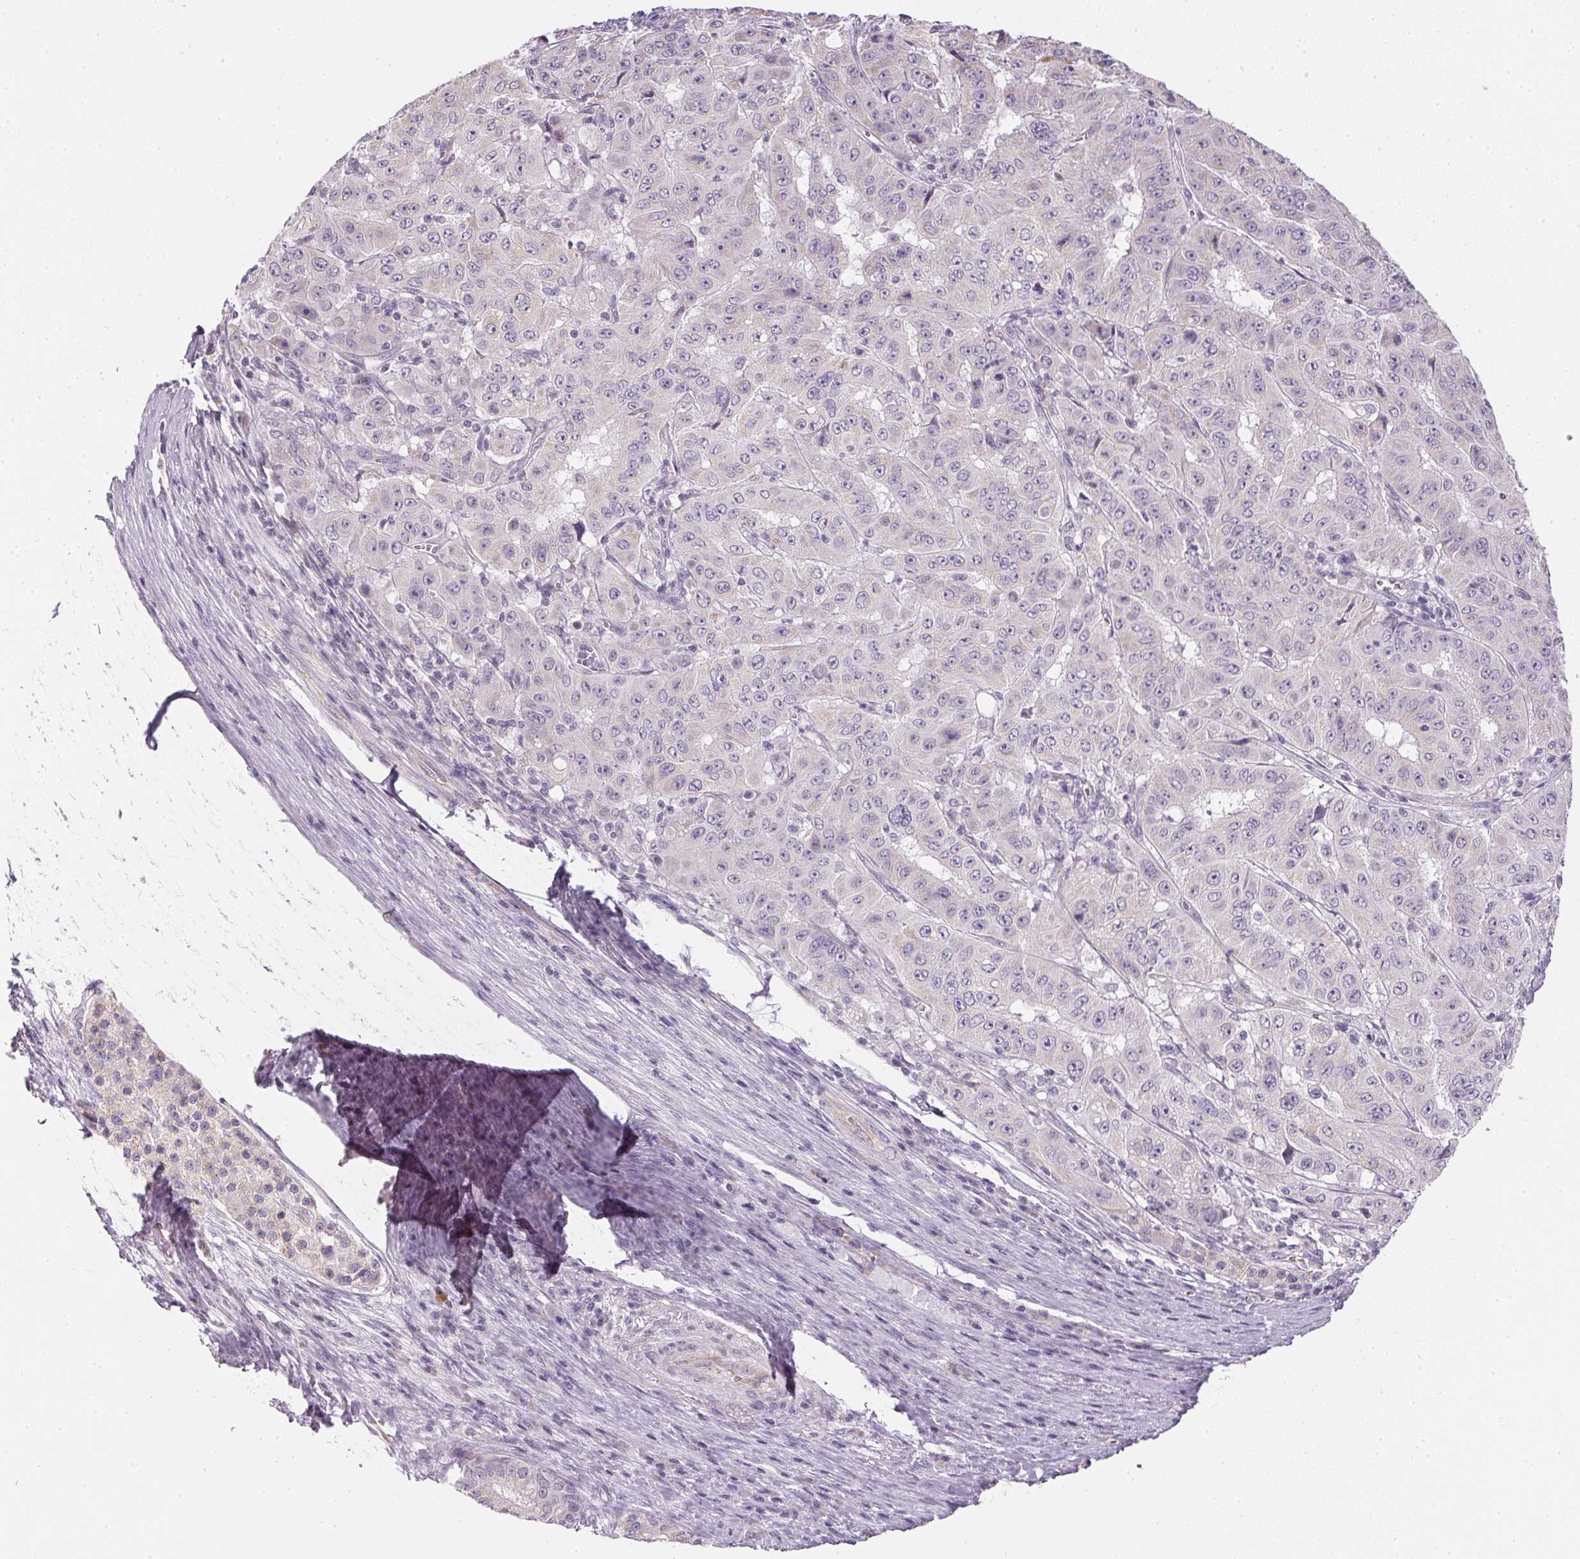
{"staining": {"intensity": "negative", "quantity": "none", "location": "none"}, "tissue": "pancreatic cancer", "cell_type": "Tumor cells", "image_type": "cancer", "snomed": [{"axis": "morphology", "description": "Adenocarcinoma, NOS"}, {"axis": "topography", "description": "Pancreas"}], "caption": "Tumor cells show no significant positivity in adenocarcinoma (pancreatic). (DAB (3,3'-diaminobenzidine) immunohistochemistry with hematoxylin counter stain).", "gene": "SMYD1", "patient": {"sex": "male", "age": 63}}